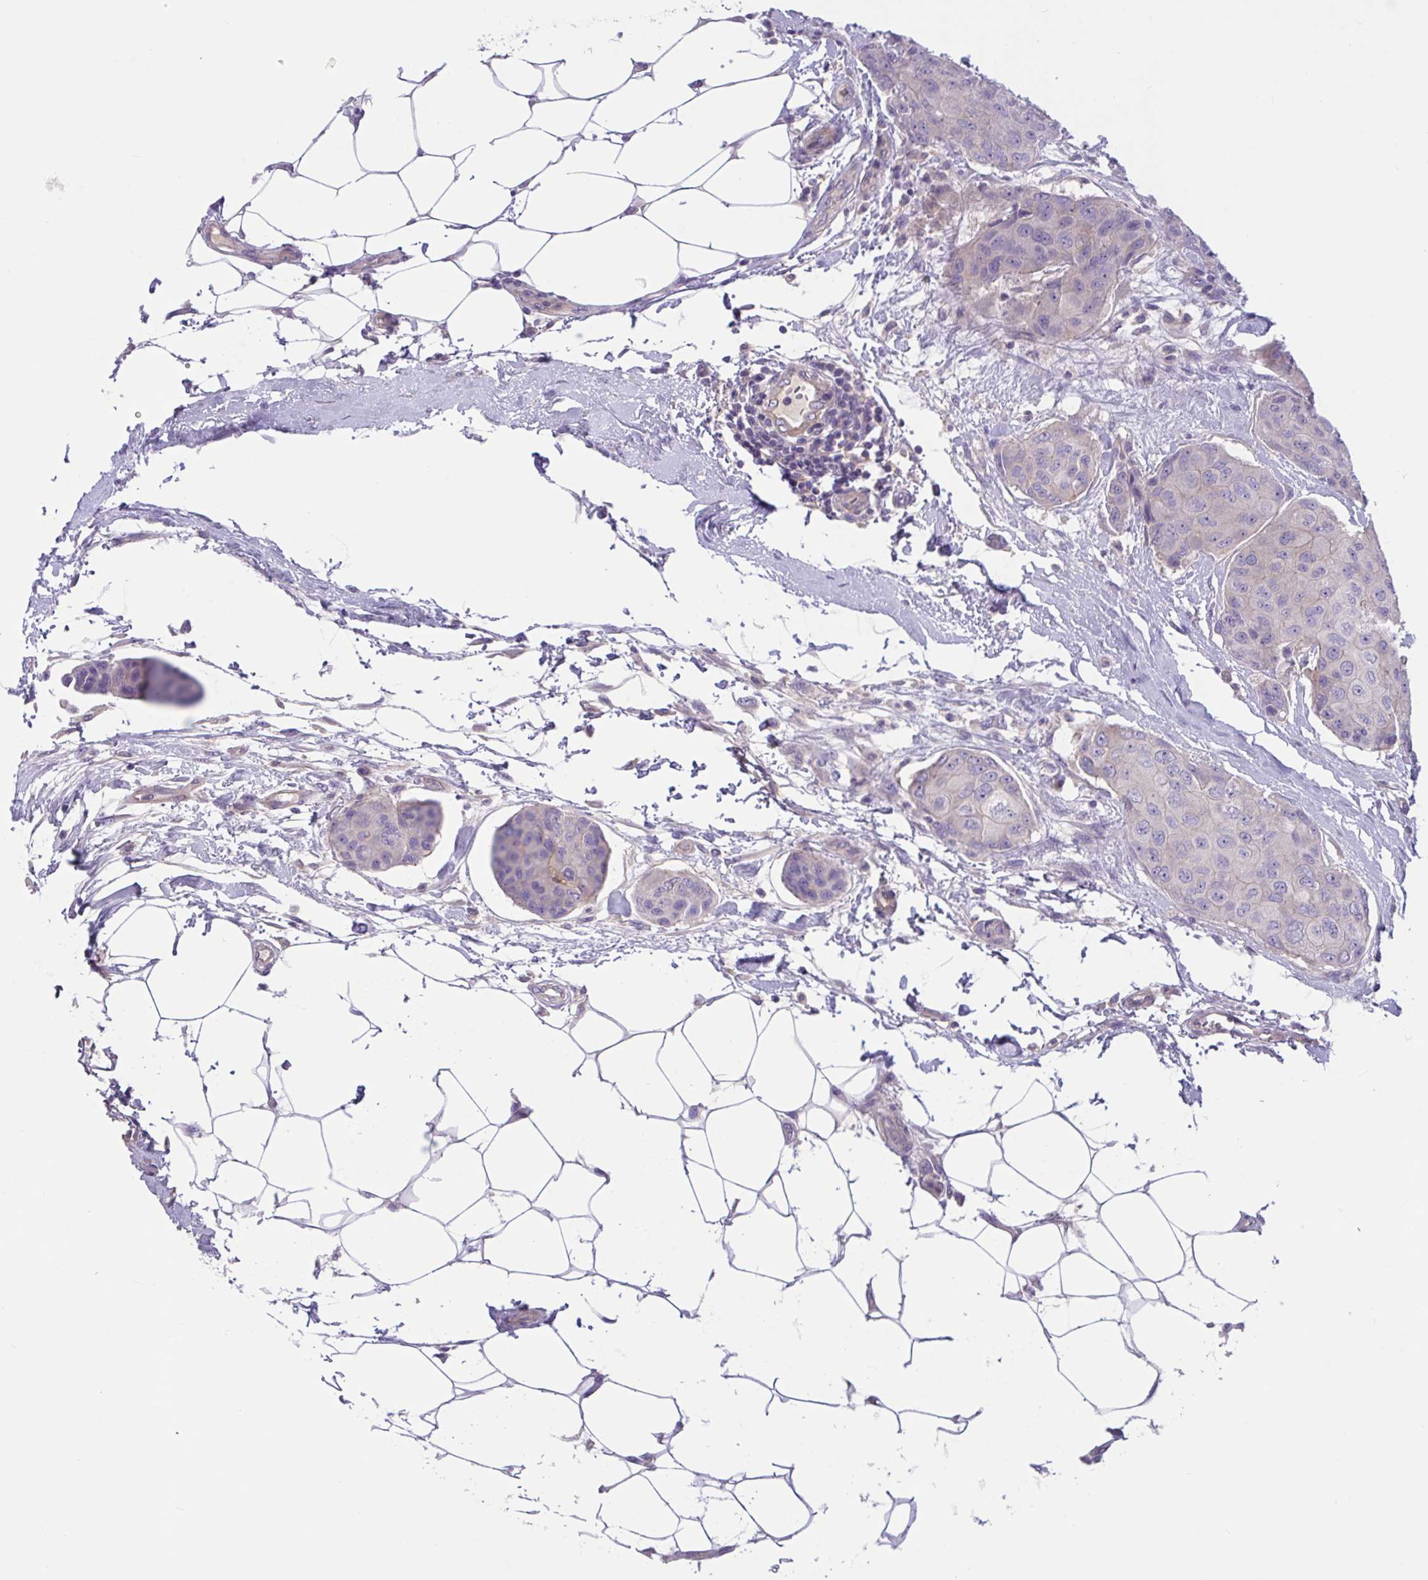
{"staining": {"intensity": "weak", "quantity": "<25%", "location": "cytoplasmic/membranous"}, "tissue": "breast cancer", "cell_type": "Tumor cells", "image_type": "cancer", "snomed": [{"axis": "morphology", "description": "Duct carcinoma"}, {"axis": "topography", "description": "Breast"}, {"axis": "topography", "description": "Lymph node"}], "caption": "Image shows no significant protein expression in tumor cells of breast cancer.", "gene": "TTC7B", "patient": {"sex": "female", "age": 80}}